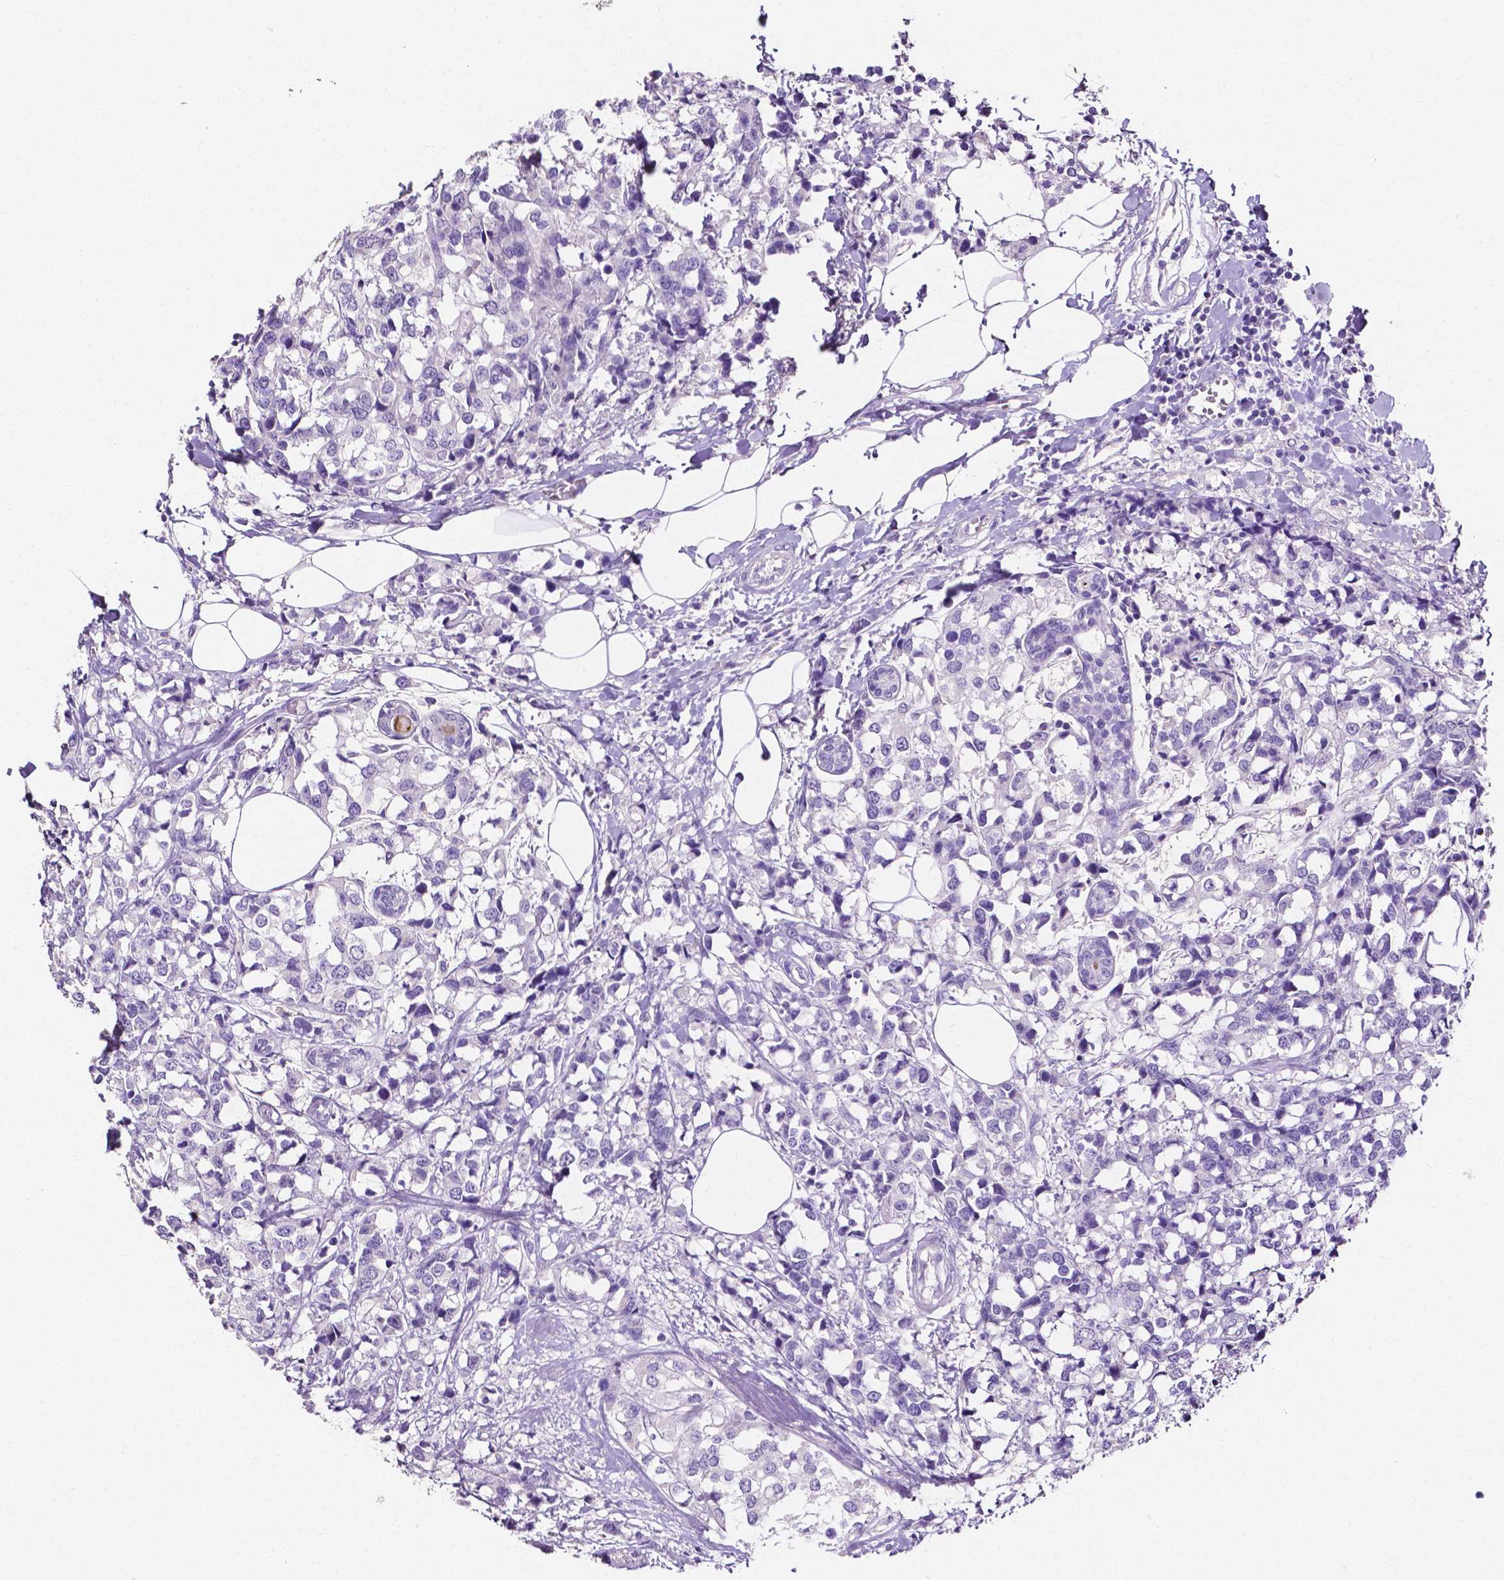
{"staining": {"intensity": "negative", "quantity": "none", "location": "none"}, "tissue": "breast cancer", "cell_type": "Tumor cells", "image_type": "cancer", "snomed": [{"axis": "morphology", "description": "Lobular carcinoma"}, {"axis": "topography", "description": "Breast"}], "caption": "A histopathology image of breast cancer (lobular carcinoma) stained for a protein displays no brown staining in tumor cells.", "gene": "SLC22A2", "patient": {"sex": "female", "age": 59}}